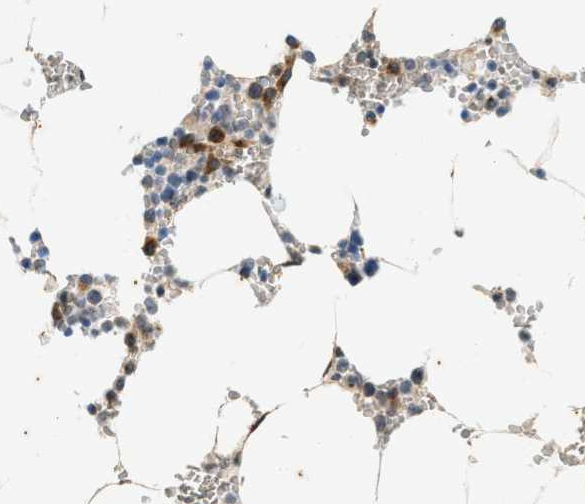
{"staining": {"intensity": "strong", "quantity": "<25%", "location": "cytoplasmic/membranous"}, "tissue": "bone marrow", "cell_type": "Hematopoietic cells", "image_type": "normal", "snomed": [{"axis": "morphology", "description": "Normal tissue, NOS"}, {"axis": "topography", "description": "Bone marrow"}], "caption": "The immunohistochemical stain highlights strong cytoplasmic/membranous staining in hematopoietic cells of normal bone marrow.", "gene": "CHPF2", "patient": {"sex": "male", "age": 70}}